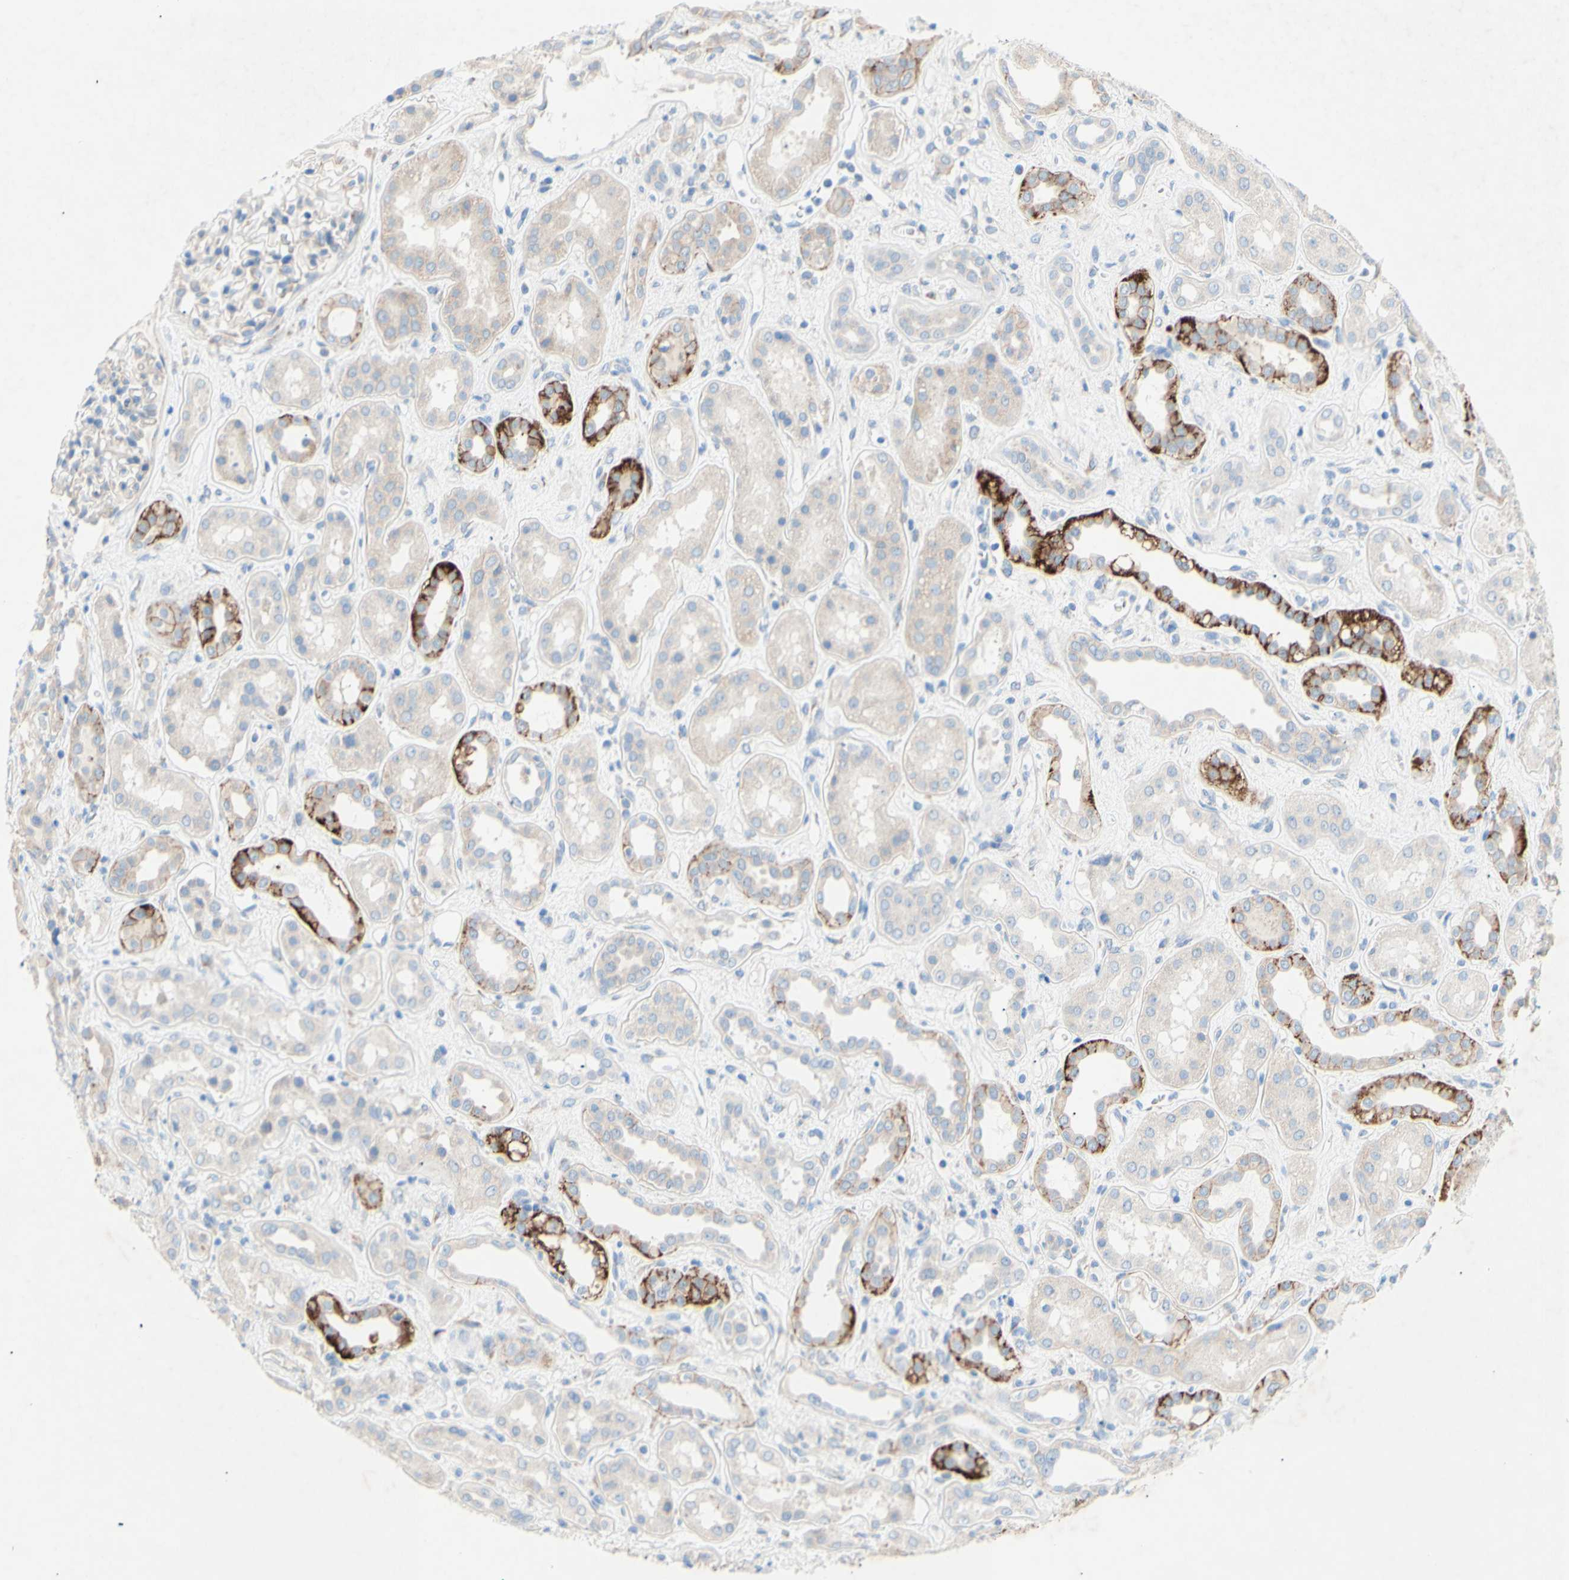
{"staining": {"intensity": "negative", "quantity": "none", "location": "none"}, "tissue": "kidney", "cell_type": "Cells in glomeruli", "image_type": "normal", "snomed": [{"axis": "morphology", "description": "Normal tissue, NOS"}, {"axis": "topography", "description": "Kidney"}], "caption": "Immunohistochemical staining of unremarkable kidney reveals no significant positivity in cells in glomeruli. The staining was performed using DAB (3,3'-diaminobenzidine) to visualize the protein expression in brown, while the nuclei were stained in blue with hematoxylin (Magnification: 20x).", "gene": "TMIGD2", "patient": {"sex": "male", "age": 59}}